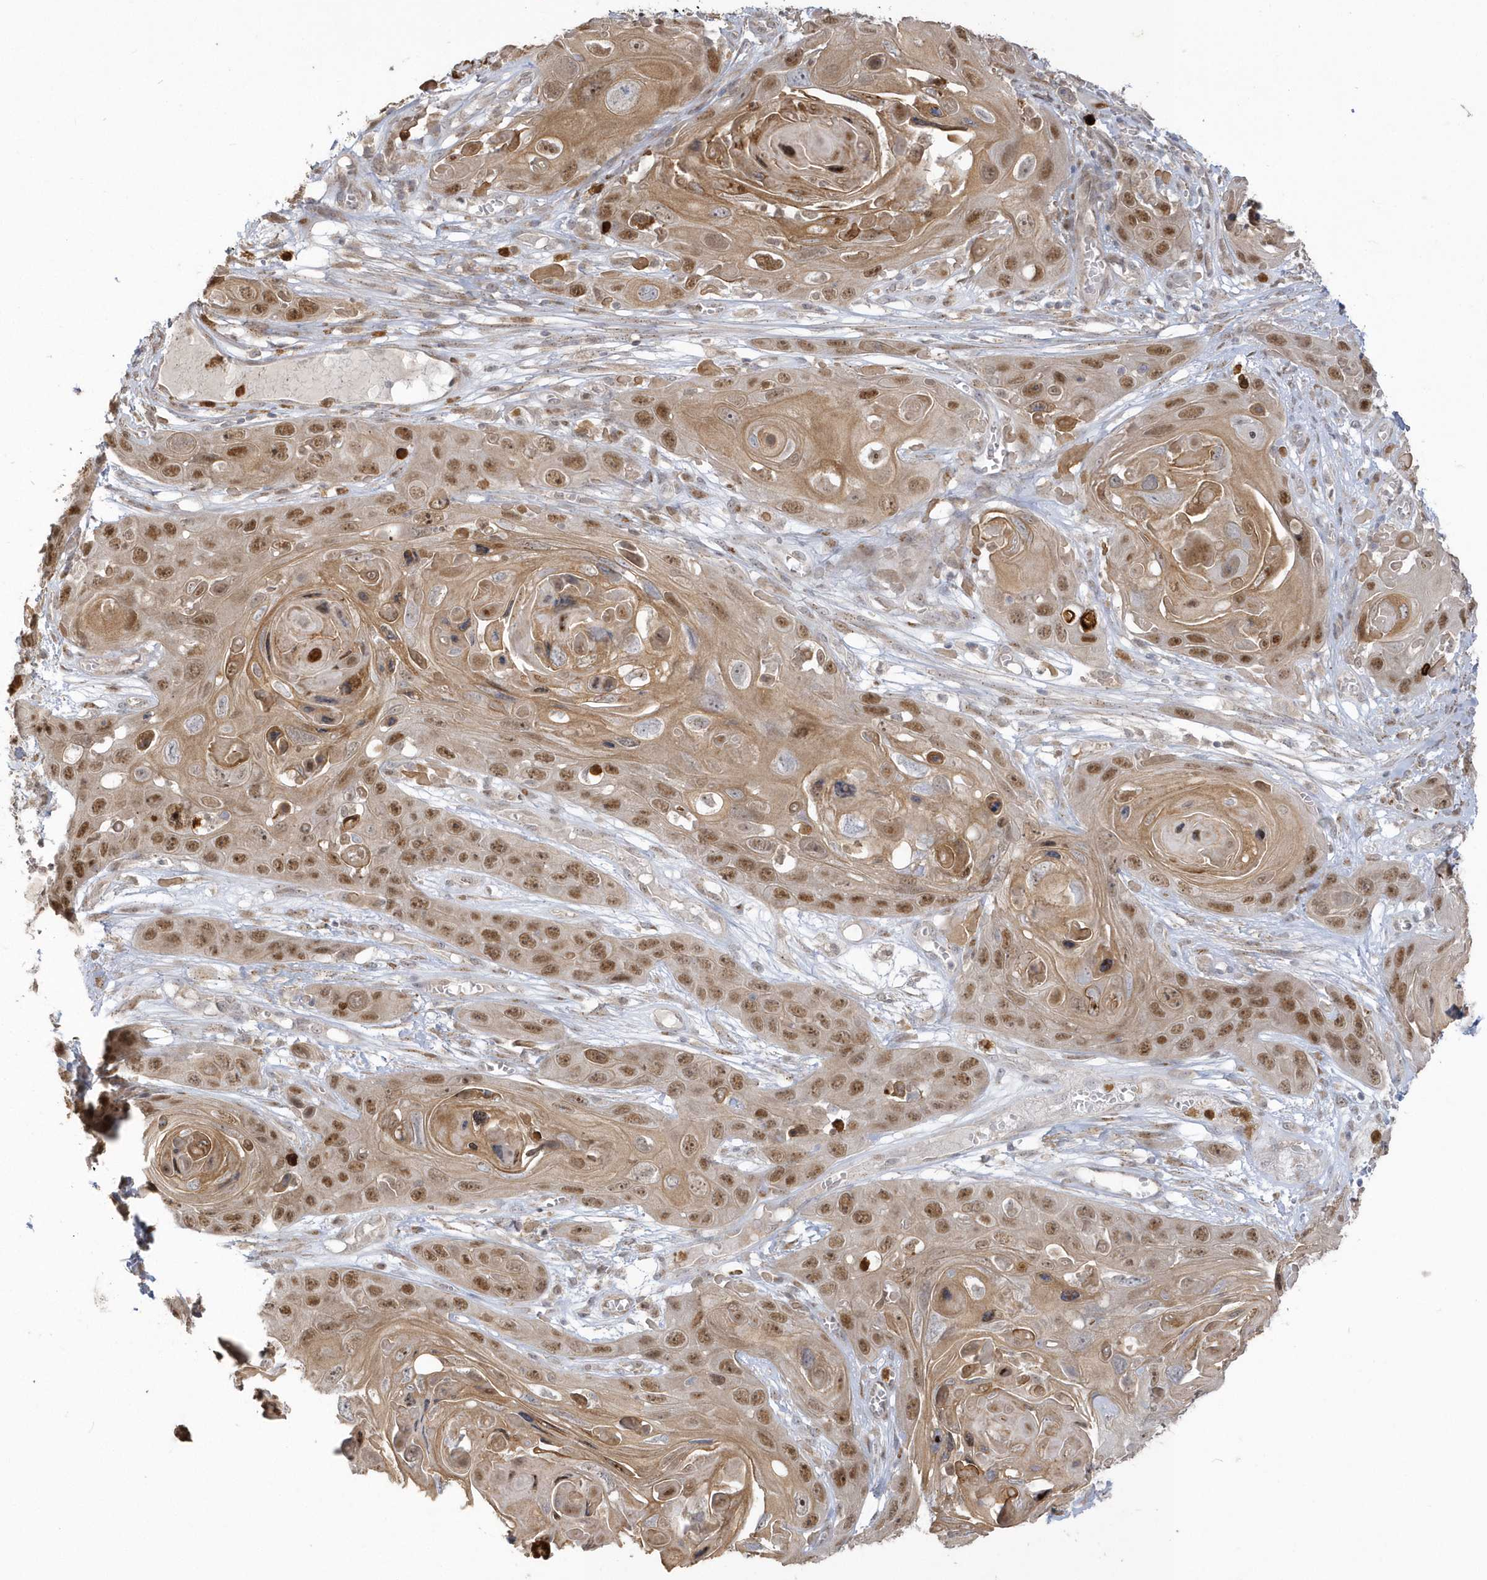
{"staining": {"intensity": "moderate", "quantity": ">75%", "location": "nuclear"}, "tissue": "skin cancer", "cell_type": "Tumor cells", "image_type": "cancer", "snomed": [{"axis": "morphology", "description": "Squamous cell carcinoma, NOS"}, {"axis": "topography", "description": "Skin"}], "caption": "Immunohistochemistry (IHC) micrograph of neoplastic tissue: human skin squamous cell carcinoma stained using IHC displays medium levels of moderate protein expression localized specifically in the nuclear of tumor cells, appearing as a nuclear brown color.", "gene": "NAF1", "patient": {"sex": "male", "age": 55}}